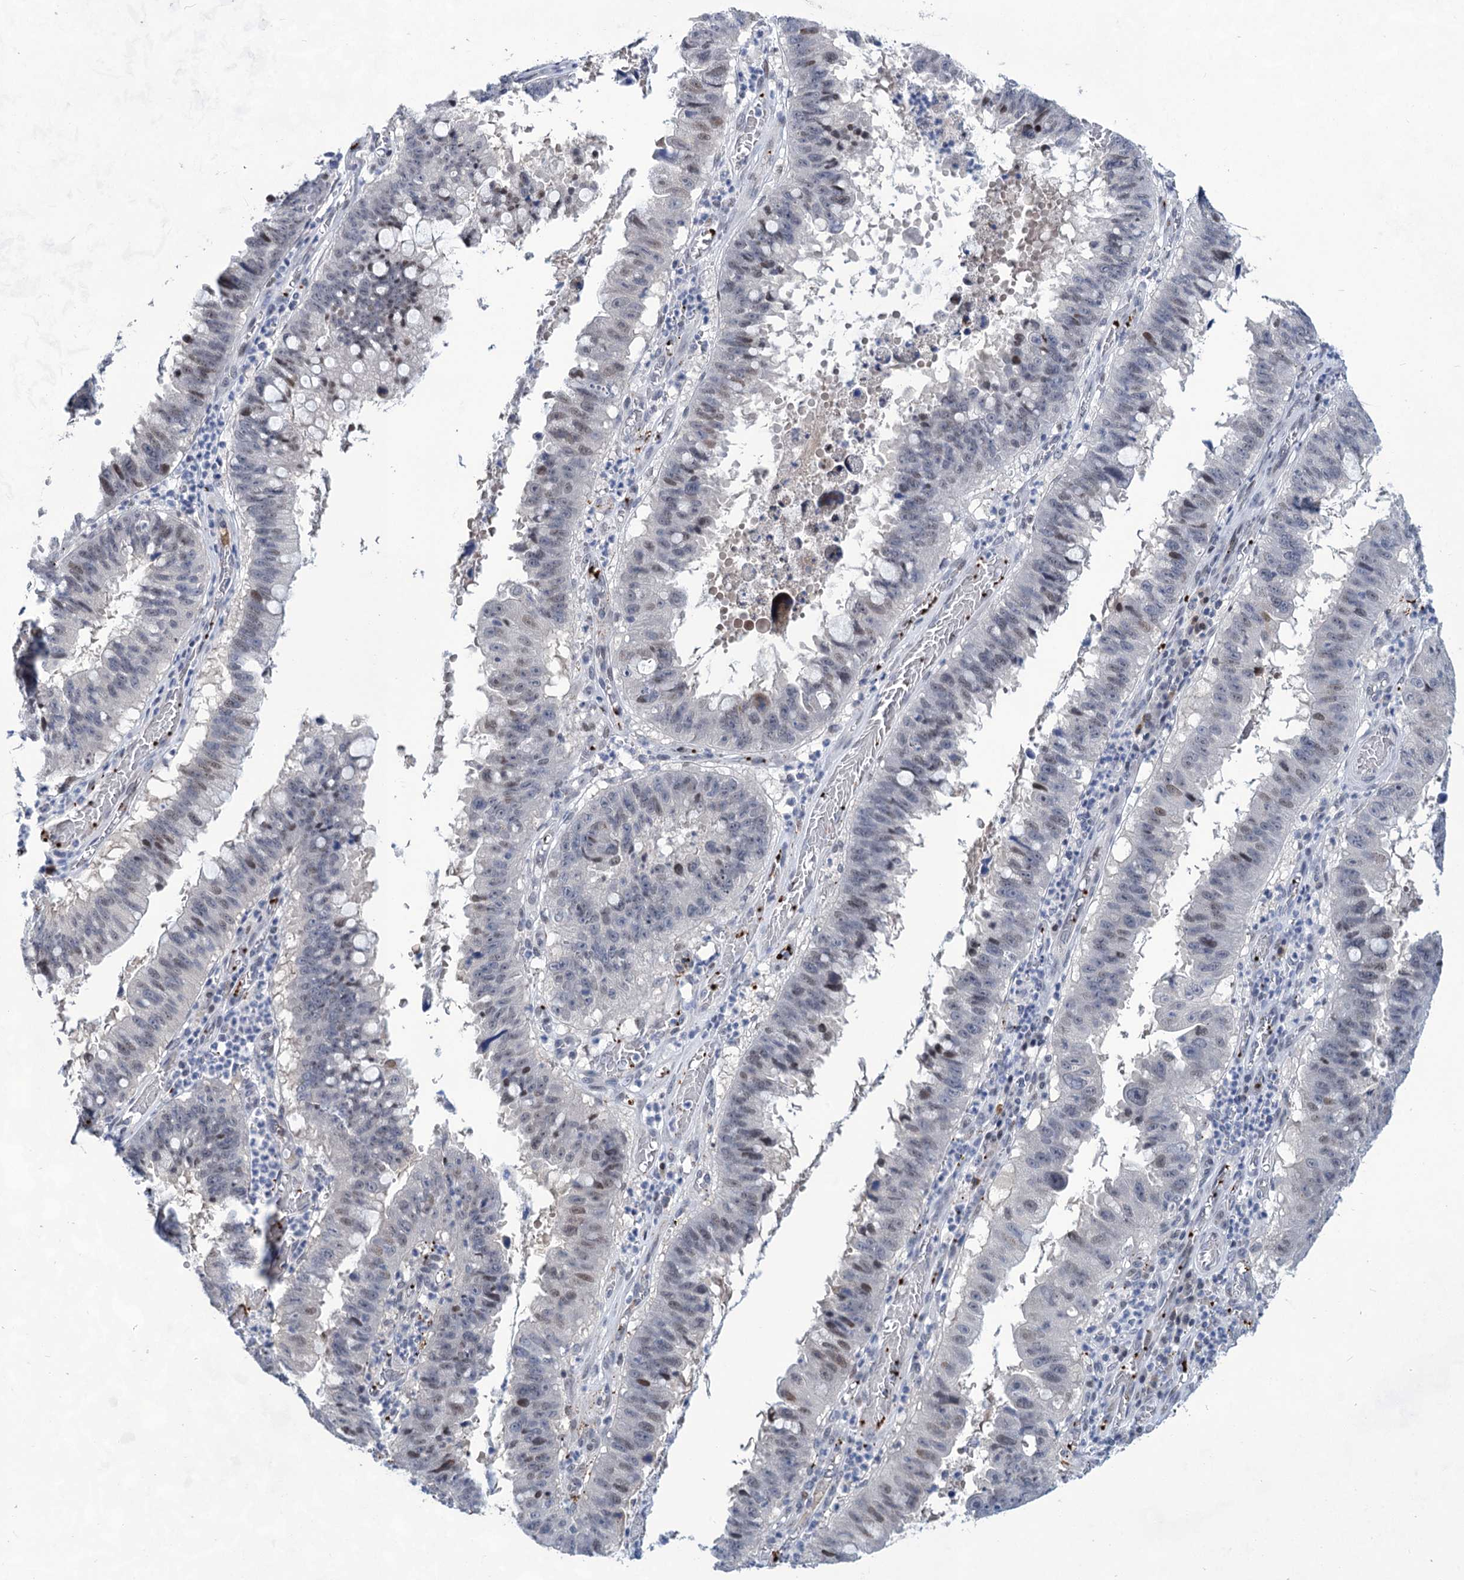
{"staining": {"intensity": "weak", "quantity": "<25%", "location": "nuclear"}, "tissue": "stomach cancer", "cell_type": "Tumor cells", "image_type": "cancer", "snomed": [{"axis": "morphology", "description": "Adenocarcinoma, NOS"}, {"axis": "topography", "description": "Stomach"}], "caption": "Tumor cells show no significant protein positivity in adenocarcinoma (stomach).", "gene": "MON2", "patient": {"sex": "male", "age": 59}}